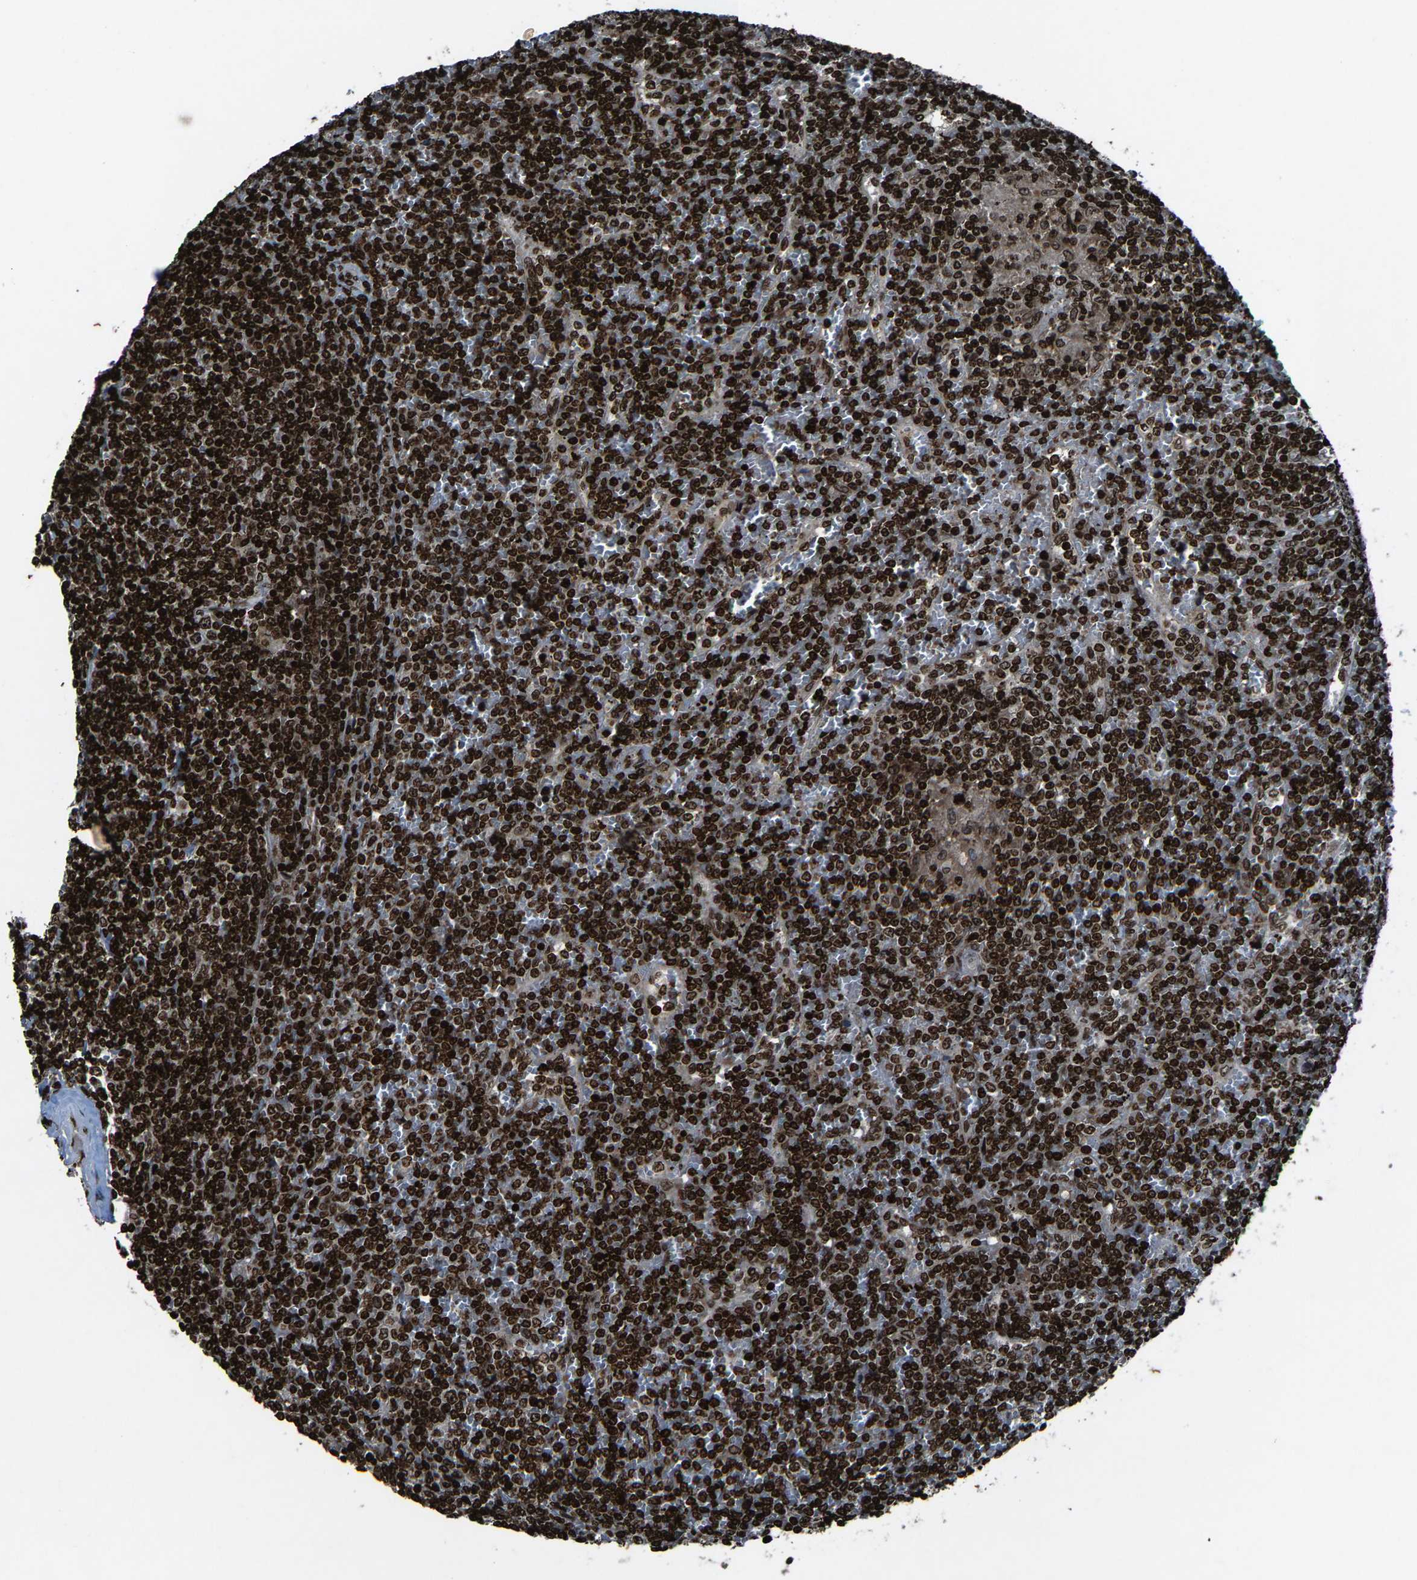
{"staining": {"intensity": "strong", "quantity": ">75%", "location": "nuclear"}, "tissue": "lymphoma", "cell_type": "Tumor cells", "image_type": "cancer", "snomed": [{"axis": "morphology", "description": "Malignant lymphoma, non-Hodgkin's type, Low grade"}, {"axis": "topography", "description": "Spleen"}], "caption": "Tumor cells show high levels of strong nuclear staining in approximately >75% of cells in human lymphoma.", "gene": "H4C1", "patient": {"sex": "female", "age": 19}}